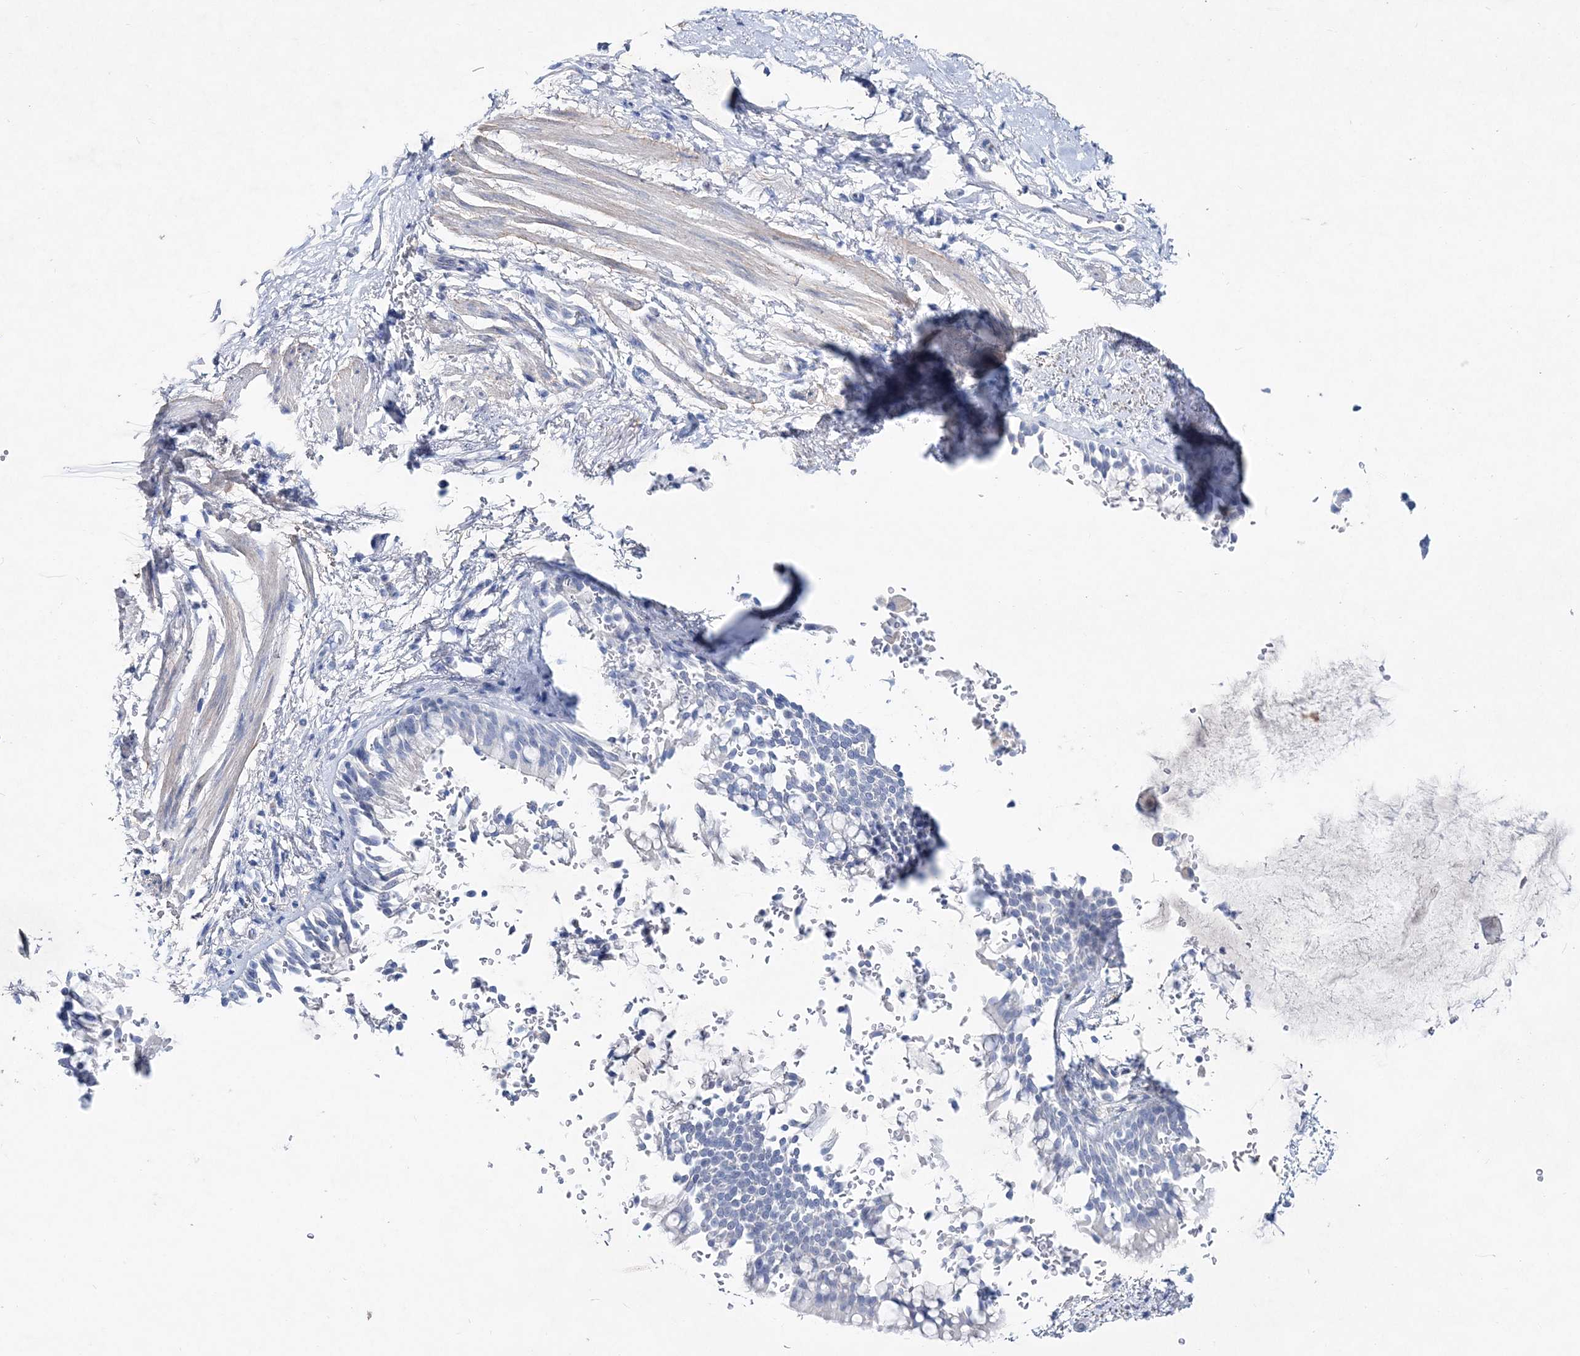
{"staining": {"intensity": "negative", "quantity": "none", "location": "none"}, "tissue": "bronchus", "cell_type": "Respiratory epithelial cells", "image_type": "normal", "snomed": [{"axis": "morphology", "description": "Normal tissue, NOS"}, {"axis": "morphology", "description": "Inflammation, NOS"}, {"axis": "topography", "description": "Cartilage tissue"}, {"axis": "topography", "description": "Bronchus"}, {"axis": "topography", "description": "Lung"}], "caption": "DAB (3,3'-diaminobenzidine) immunohistochemical staining of unremarkable bronchus displays no significant staining in respiratory epithelial cells. (DAB immunohistochemistry (IHC) visualized using brightfield microscopy, high magnification).", "gene": "SPINK7", "patient": {"sex": "female", "age": 64}}